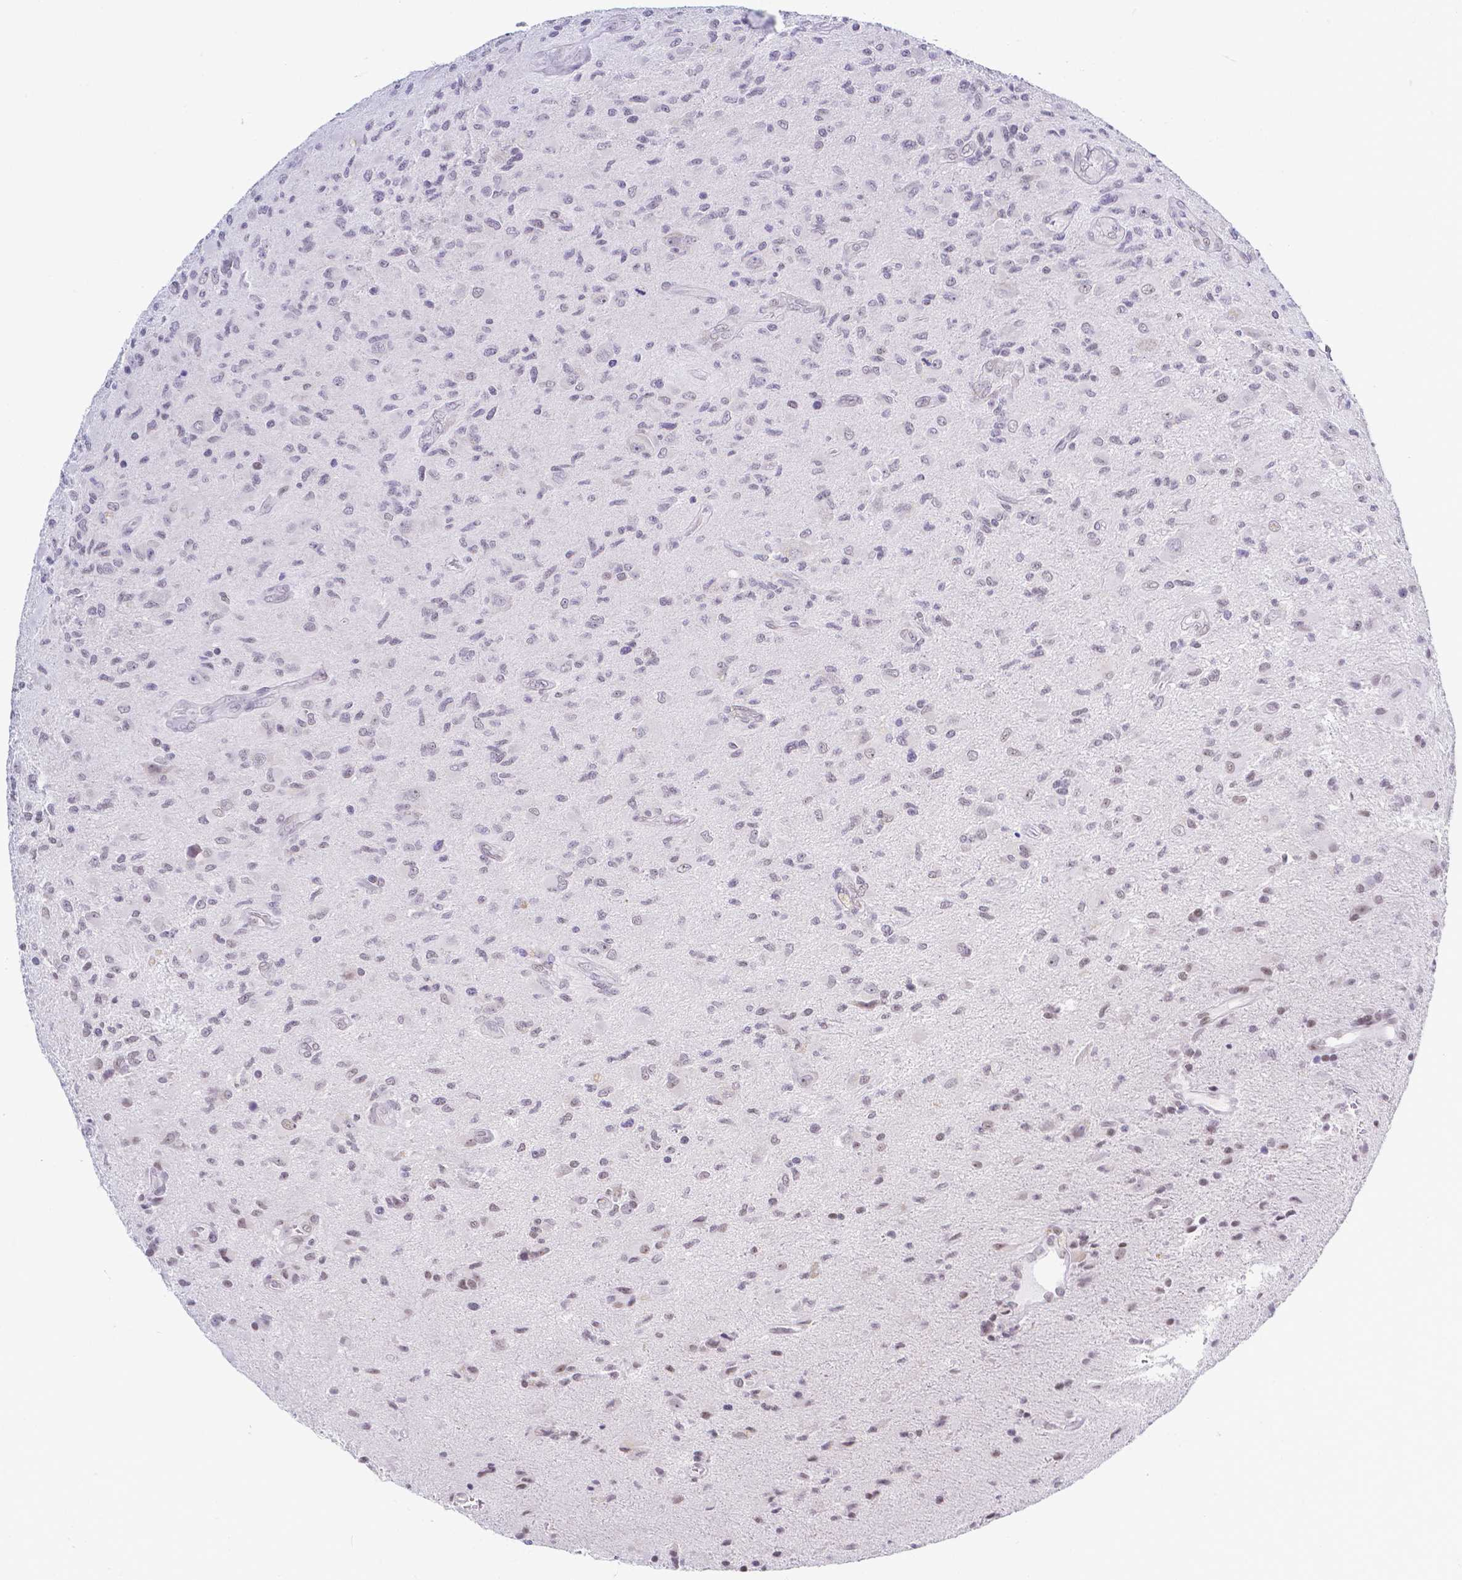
{"staining": {"intensity": "weak", "quantity": "<25%", "location": "nuclear"}, "tissue": "glioma", "cell_type": "Tumor cells", "image_type": "cancer", "snomed": [{"axis": "morphology", "description": "Glioma, malignant, High grade"}, {"axis": "topography", "description": "Brain"}], "caption": "An image of human malignant glioma (high-grade) is negative for staining in tumor cells.", "gene": "FAM83G", "patient": {"sex": "female", "age": 65}}